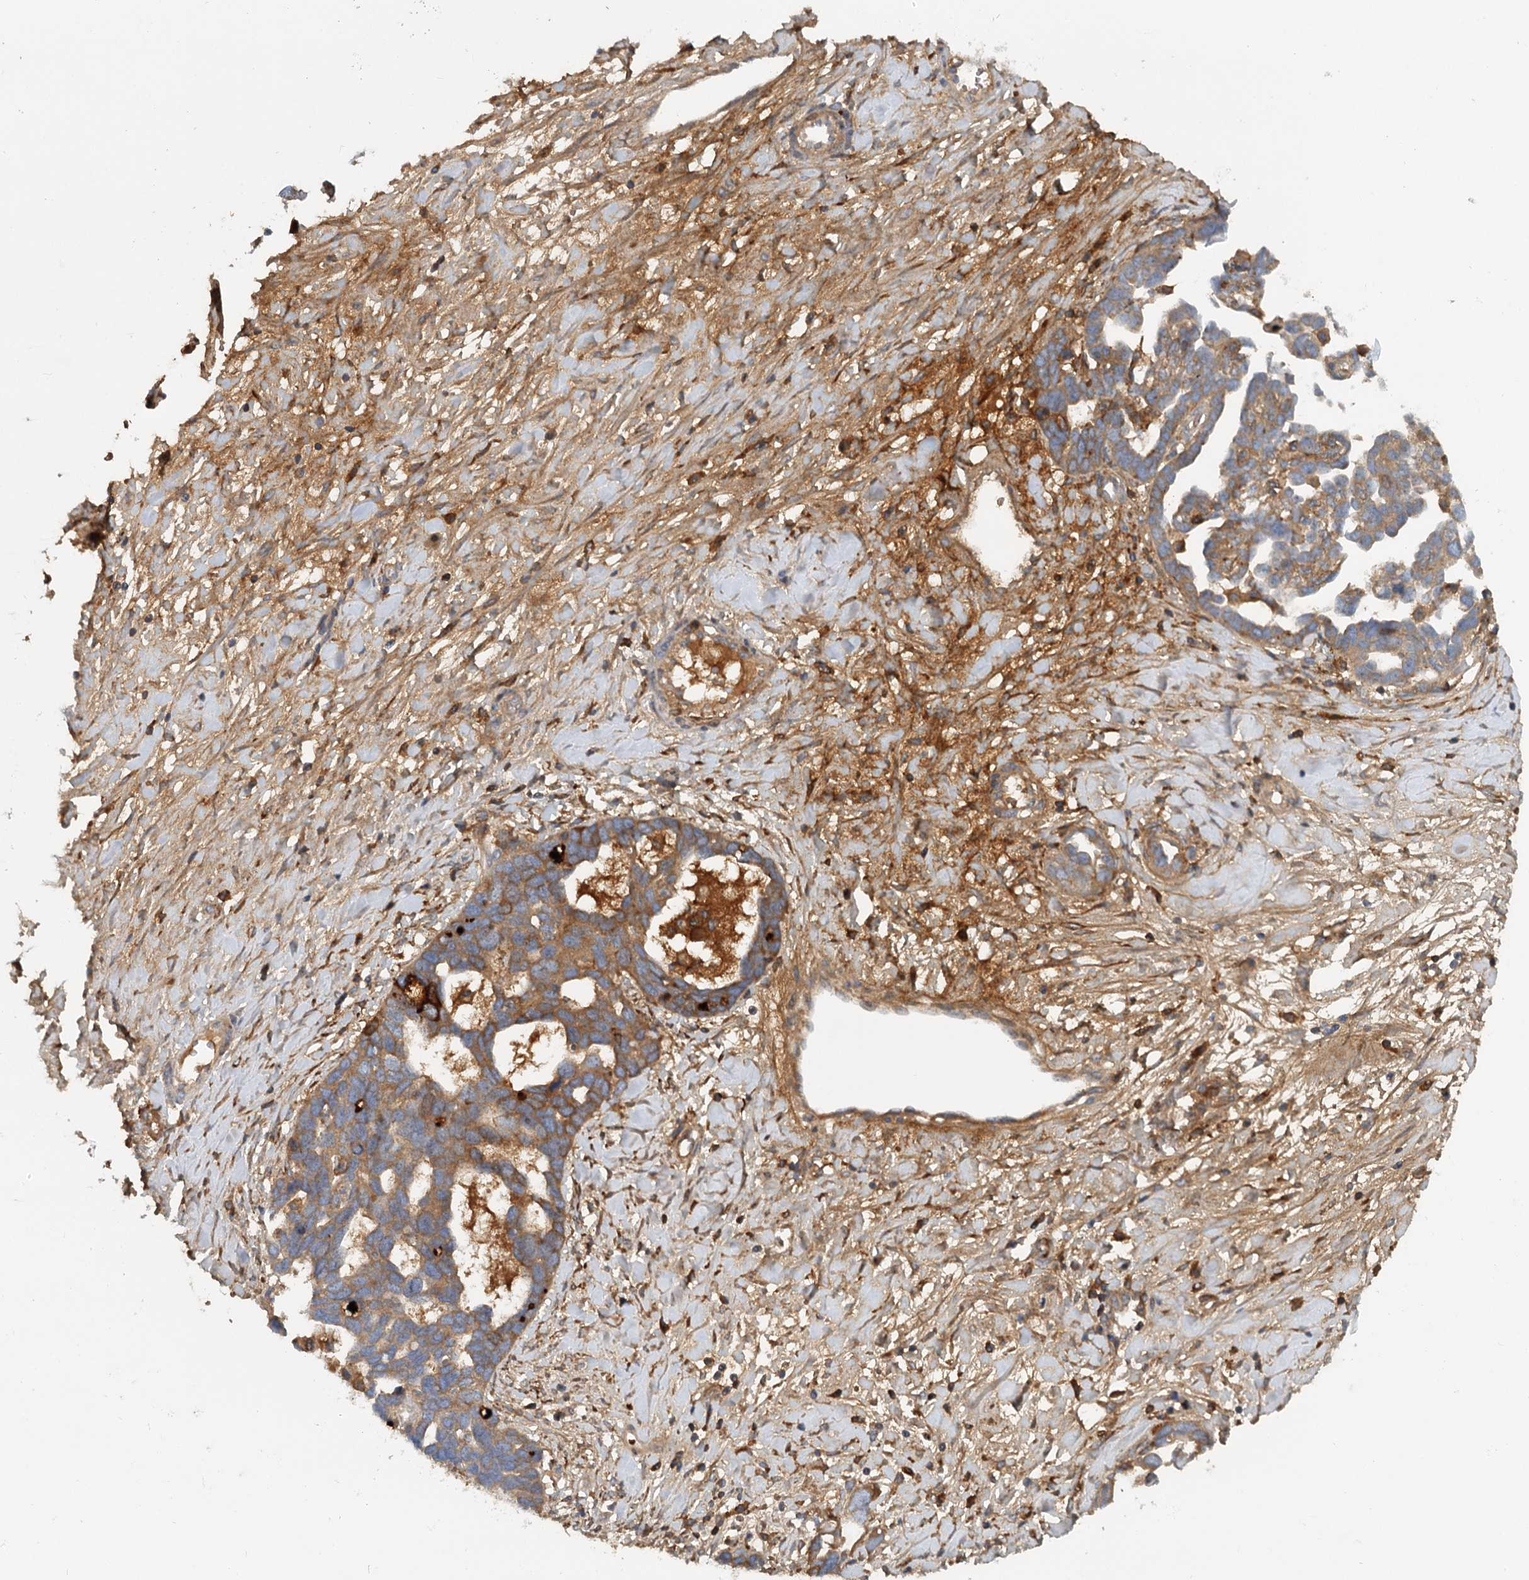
{"staining": {"intensity": "moderate", "quantity": ">75%", "location": "cytoplasmic/membranous"}, "tissue": "ovarian cancer", "cell_type": "Tumor cells", "image_type": "cancer", "snomed": [{"axis": "morphology", "description": "Cystadenocarcinoma, serous, NOS"}, {"axis": "topography", "description": "Ovary"}], "caption": "Ovarian cancer (serous cystadenocarcinoma) stained for a protein (brown) exhibits moderate cytoplasmic/membranous positive staining in about >75% of tumor cells.", "gene": "RNF111", "patient": {"sex": "female", "age": 54}}